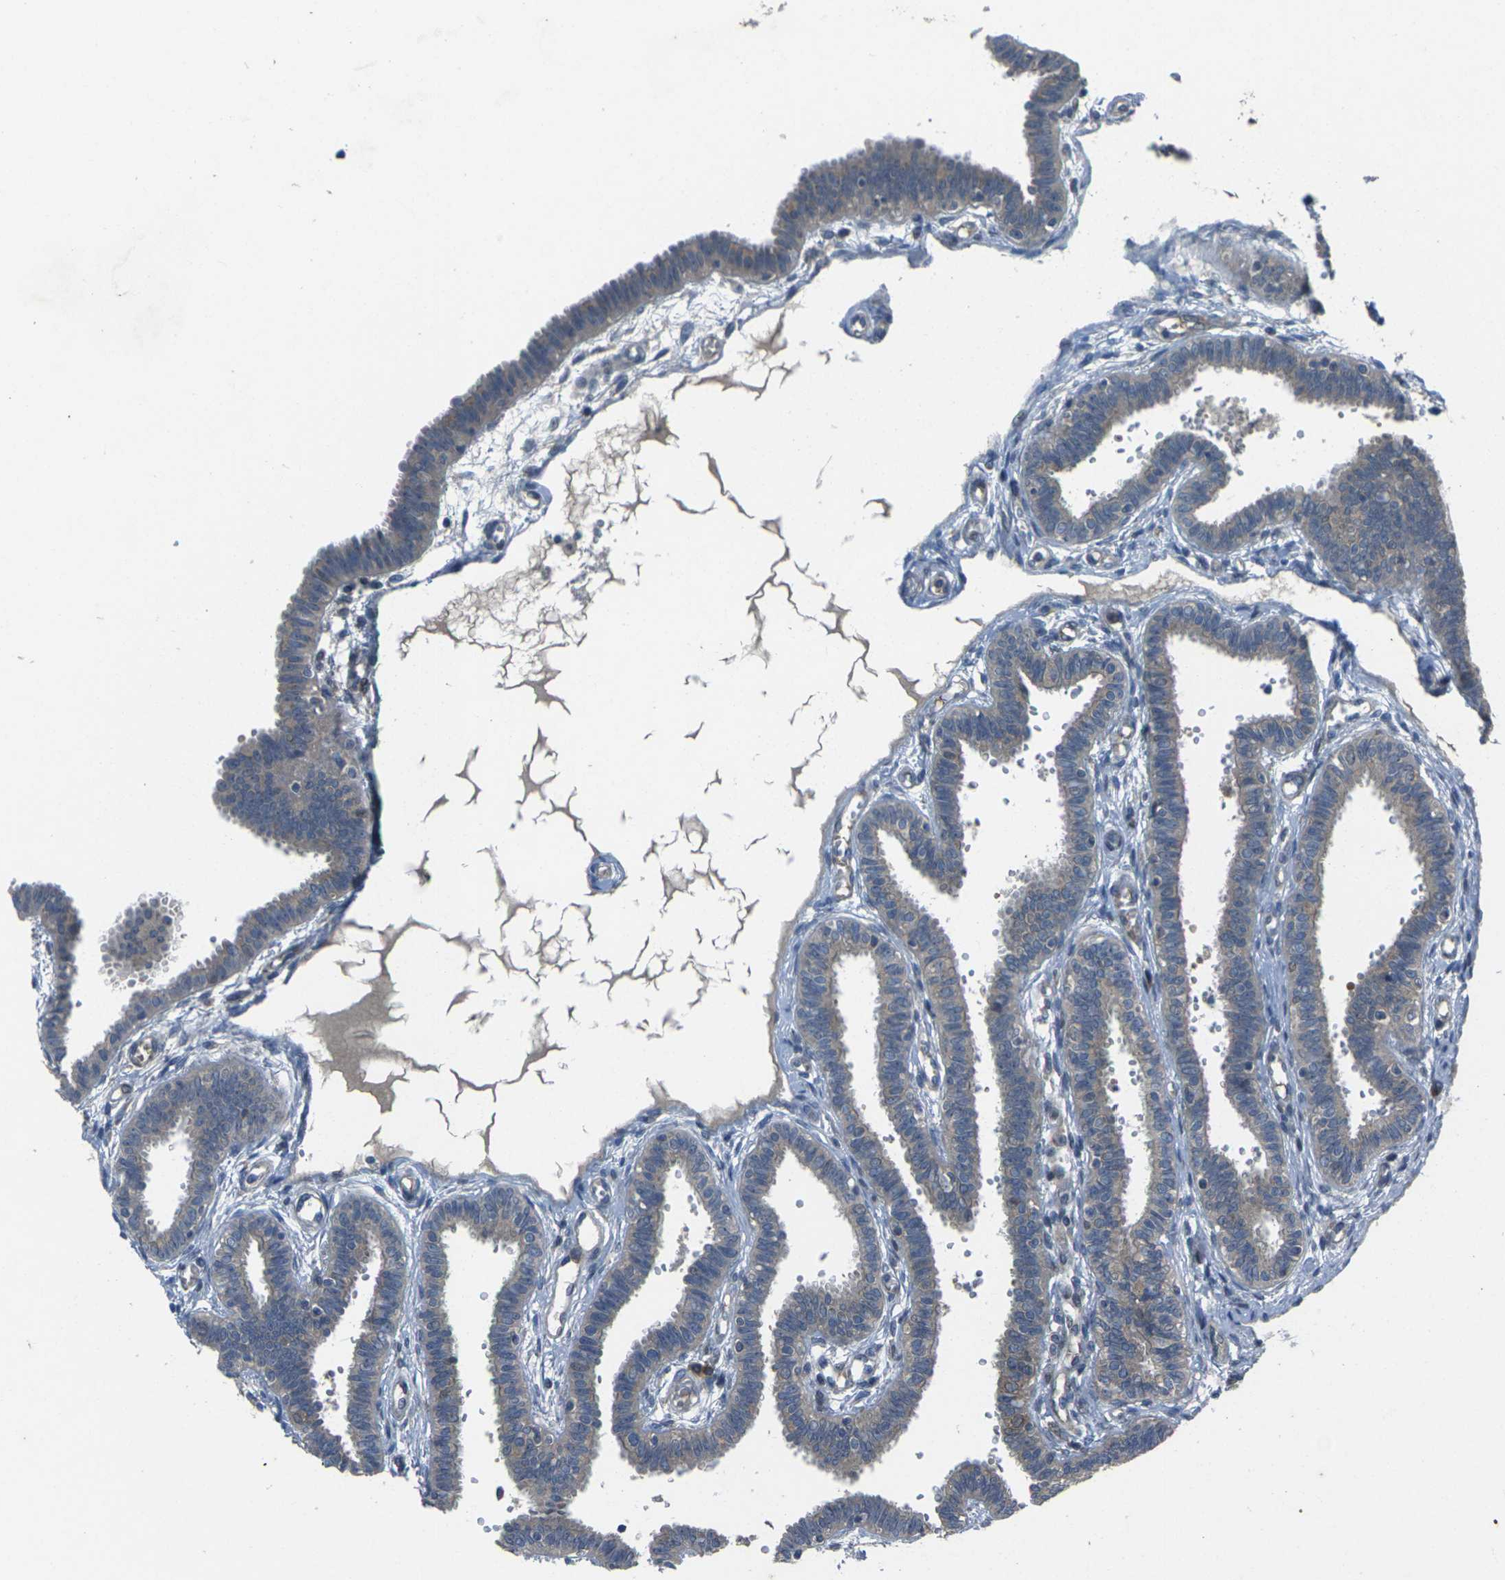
{"staining": {"intensity": "weak", "quantity": ">75%", "location": "cytoplasmic/membranous"}, "tissue": "fallopian tube", "cell_type": "Glandular cells", "image_type": "normal", "snomed": [{"axis": "morphology", "description": "Normal tissue, NOS"}, {"axis": "topography", "description": "Fallopian tube"}], "caption": "Immunohistochemistry (IHC) image of normal human fallopian tube stained for a protein (brown), which reveals low levels of weak cytoplasmic/membranous expression in approximately >75% of glandular cells.", "gene": "EDNRA", "patient": {"sex": "female", "age": 32}}